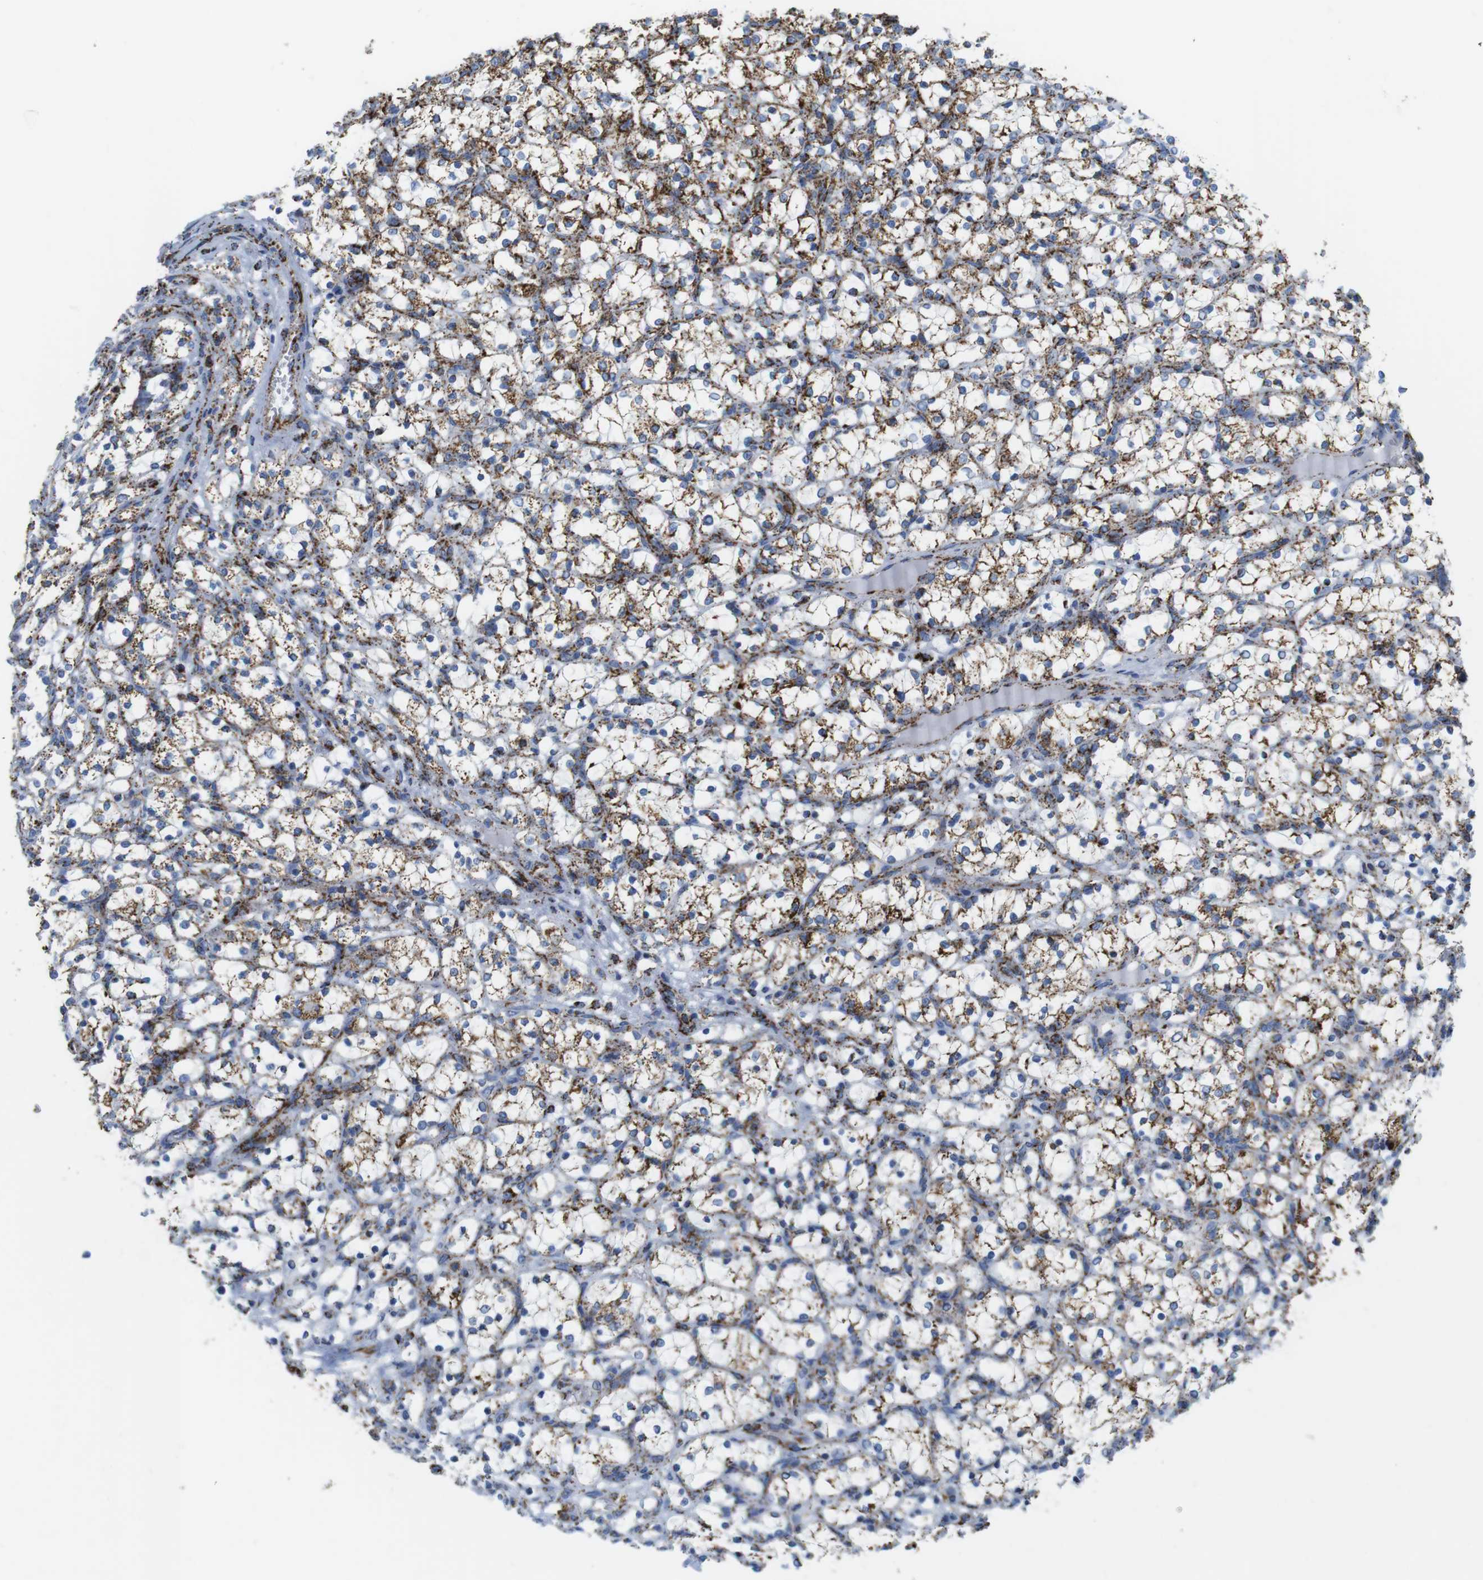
{"staining": {"intensity": "moderate", "quantity": ">75%", "location": "cytoplasmic/membranous"}, "tissue": "renal cancer", "cell_type": "Tumor cells", "image_type": "cancer", "snomed": [{"axis": "morphology", "description": "Adenocarcinoma, NOS"}, {"axis": "topography", "description": "Kidney"}], "caption": "A high-resolution histopathology image shows IHC staining of renal adenocarcinoma, which shows moderate cytoplasmic/membranous expression in approximately >75% of tumor cells.", "gene": "ATP5PO", "patient": {"sex": "female", "age": 69}}